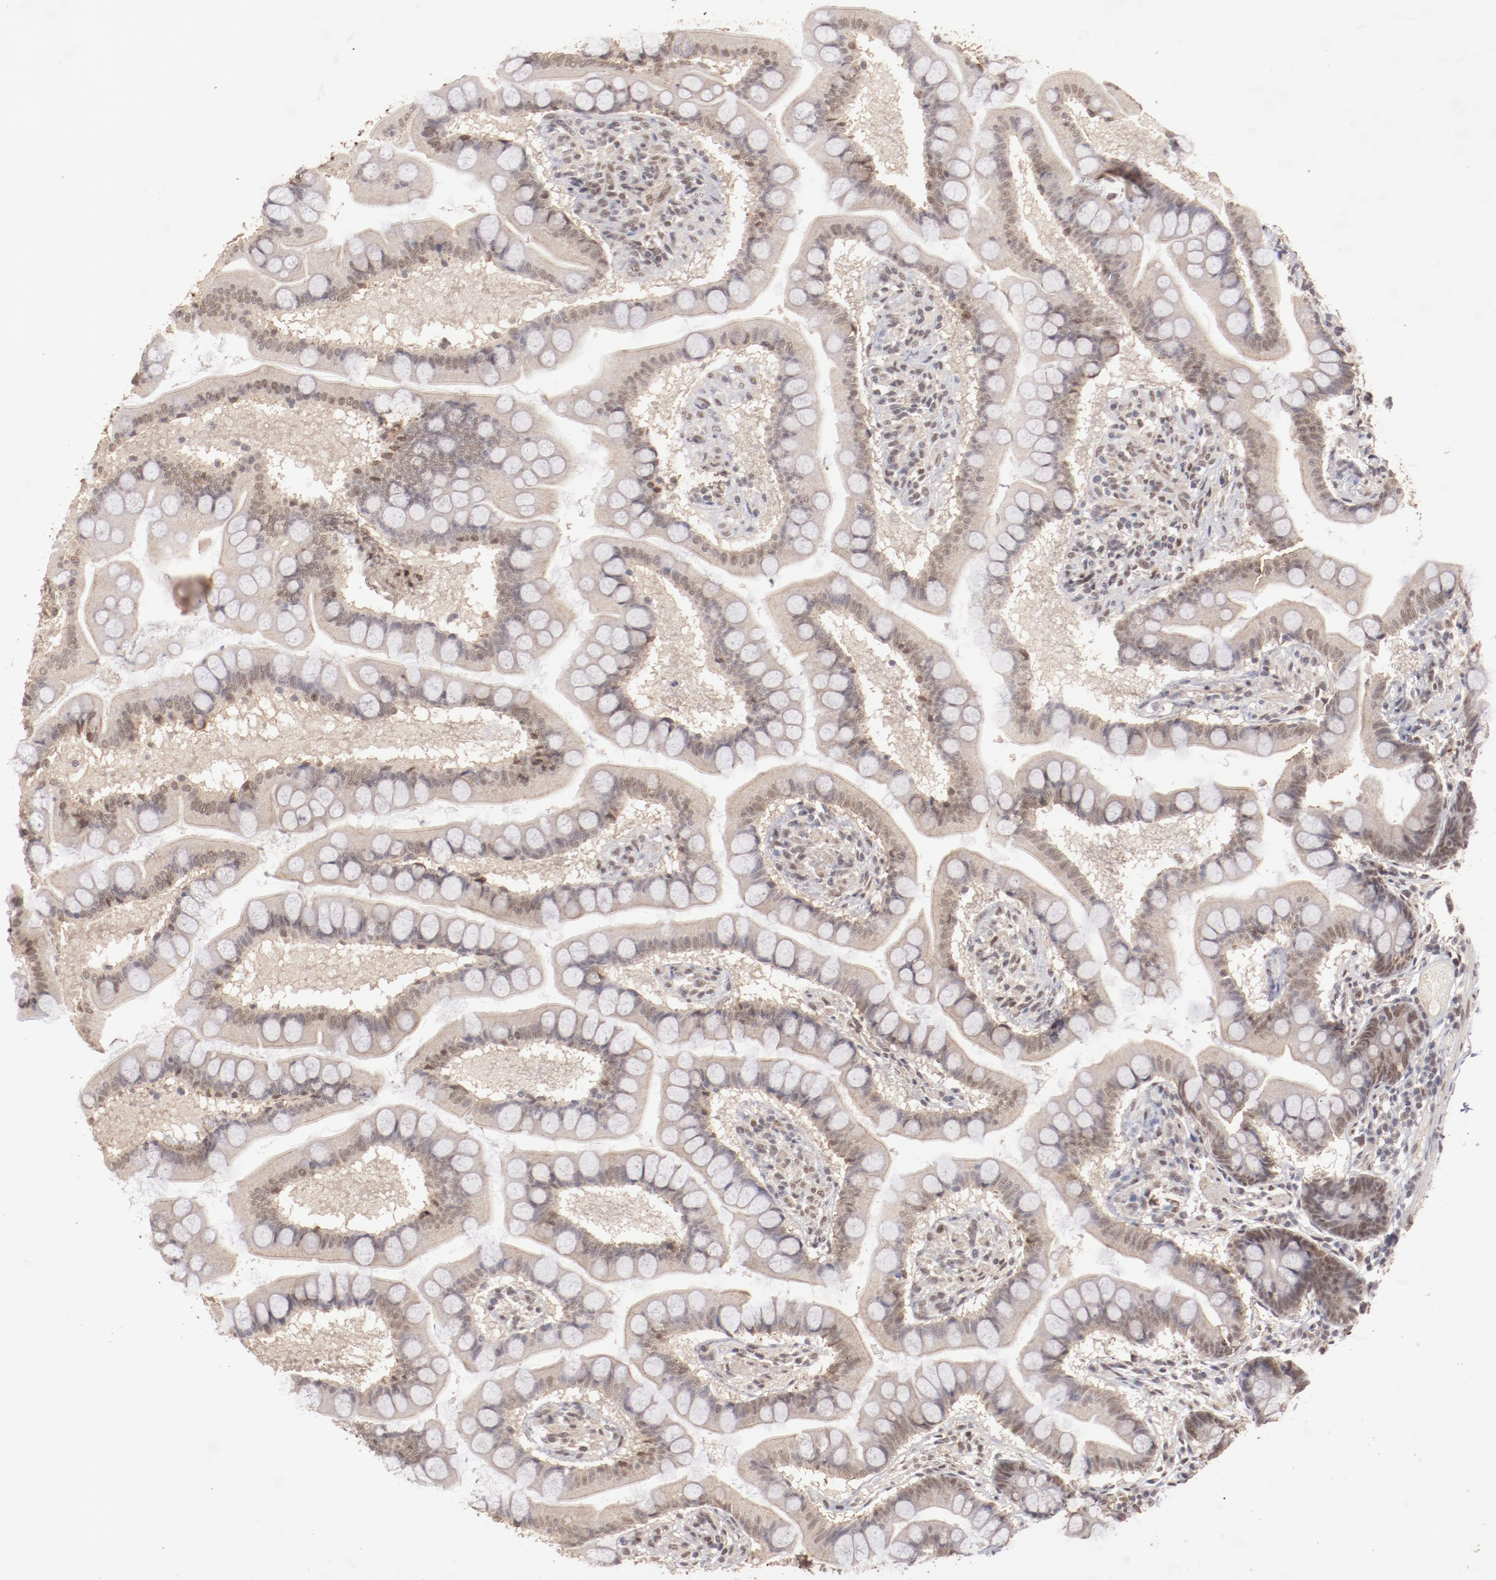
{"staining": {"intensity": "weak", "quantity": ">75%", "location": "cytoplasmic/membranous,nuclear"}, "tissue": "small intestine", "cell_type": "Glandular cells", "image_type": "normal", "snomed": [{"axis": "morphology", "description": "Normal tissue, NOS"}, {"axis": "topography", "description": "Small intestine"}], "caption": "IHC image of normal small intestine: small intestine stained using immunohistochemistry exhibits low levels of weak protein expression localized specifically in the cytoplasmic/membranous,nuclear of glandular cells, appearing as a cytoplasmic/membranous,nuclear brown color.", "gene": "CLOCK", "patient": {"sex": "male", "age": 41}}